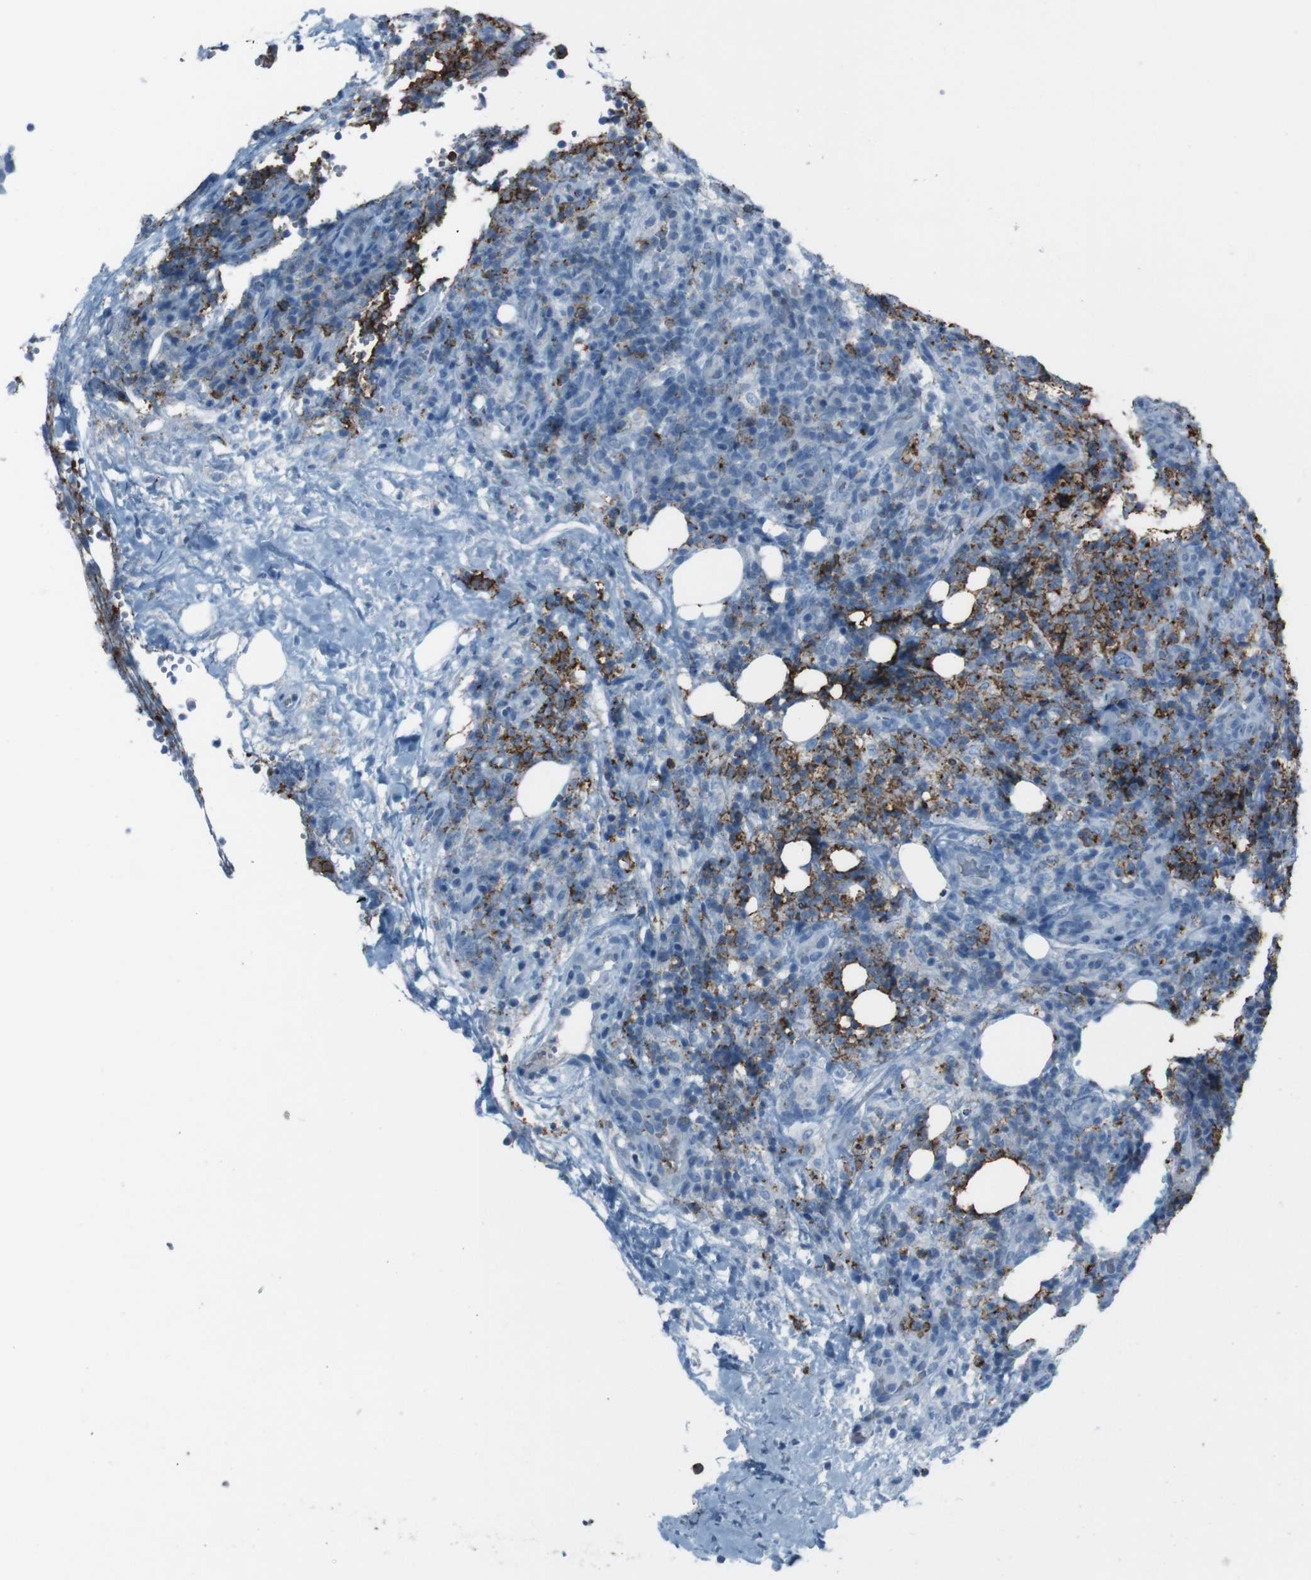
{"staining": {"intensity": "strong", "quantity": ">75%", "location": "cytoplasmic/membranous"}, "tissue": "lymphoma", "cell_type": "Tumor cells", "image_type": "cancer", "snomed": [{"axis": "morphology", "description": "Malignant lymphoma, non-Hodgkin's type, High grade"}, {"axis": "topography", "description": "Lymph node"}], "caption": "Protein expression analysis of lymphoma demonstrates strong cytoplasmic/membranous expression in approximately >75% of tumor cells. Nuclei are stained in blue.", "gene": "ST6GAL1", "patient": {"sex": "female", "age": 76}}